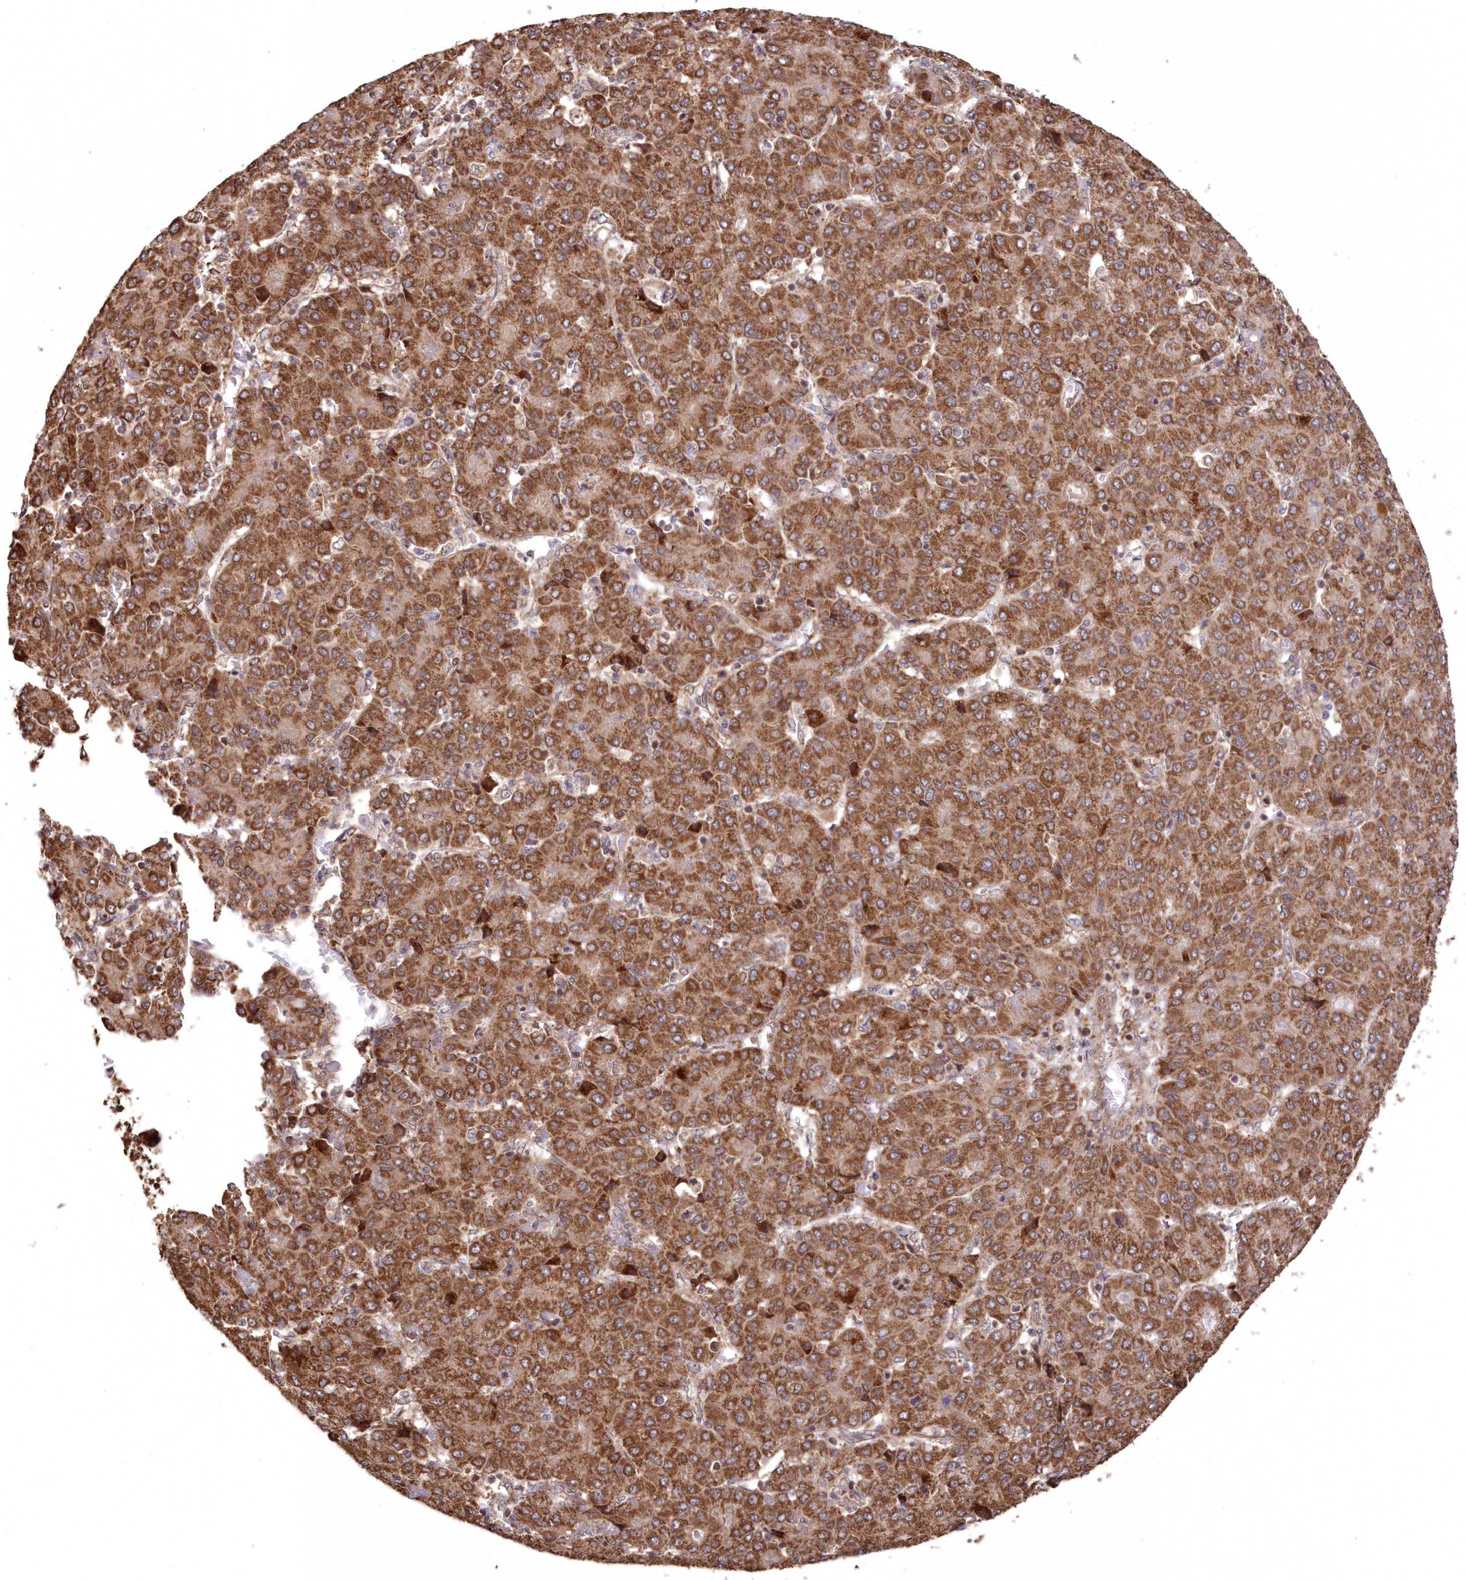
{"staining": {"intensity": "moderate", "quantity": ">75%", "location": "cytoplasmic/membranous"}, "tissue": "liver cancer", "cell_type": "Tumor cells", "image_type": "cancer", "snomed": [{"axis": "morphology", "description": "Carcinoma, Hepatocellular, NOS"}, {"axis": "topography", "description": "Liver"}], "caption": "Liver hepatocellular carcinoma stained with a brown dye displays moderate cytoplasmic/membranous positive expression in approximately >75% of tumor cells.", "gene": "PCBP1", "patient": {"sex": "male", "age": 65}}